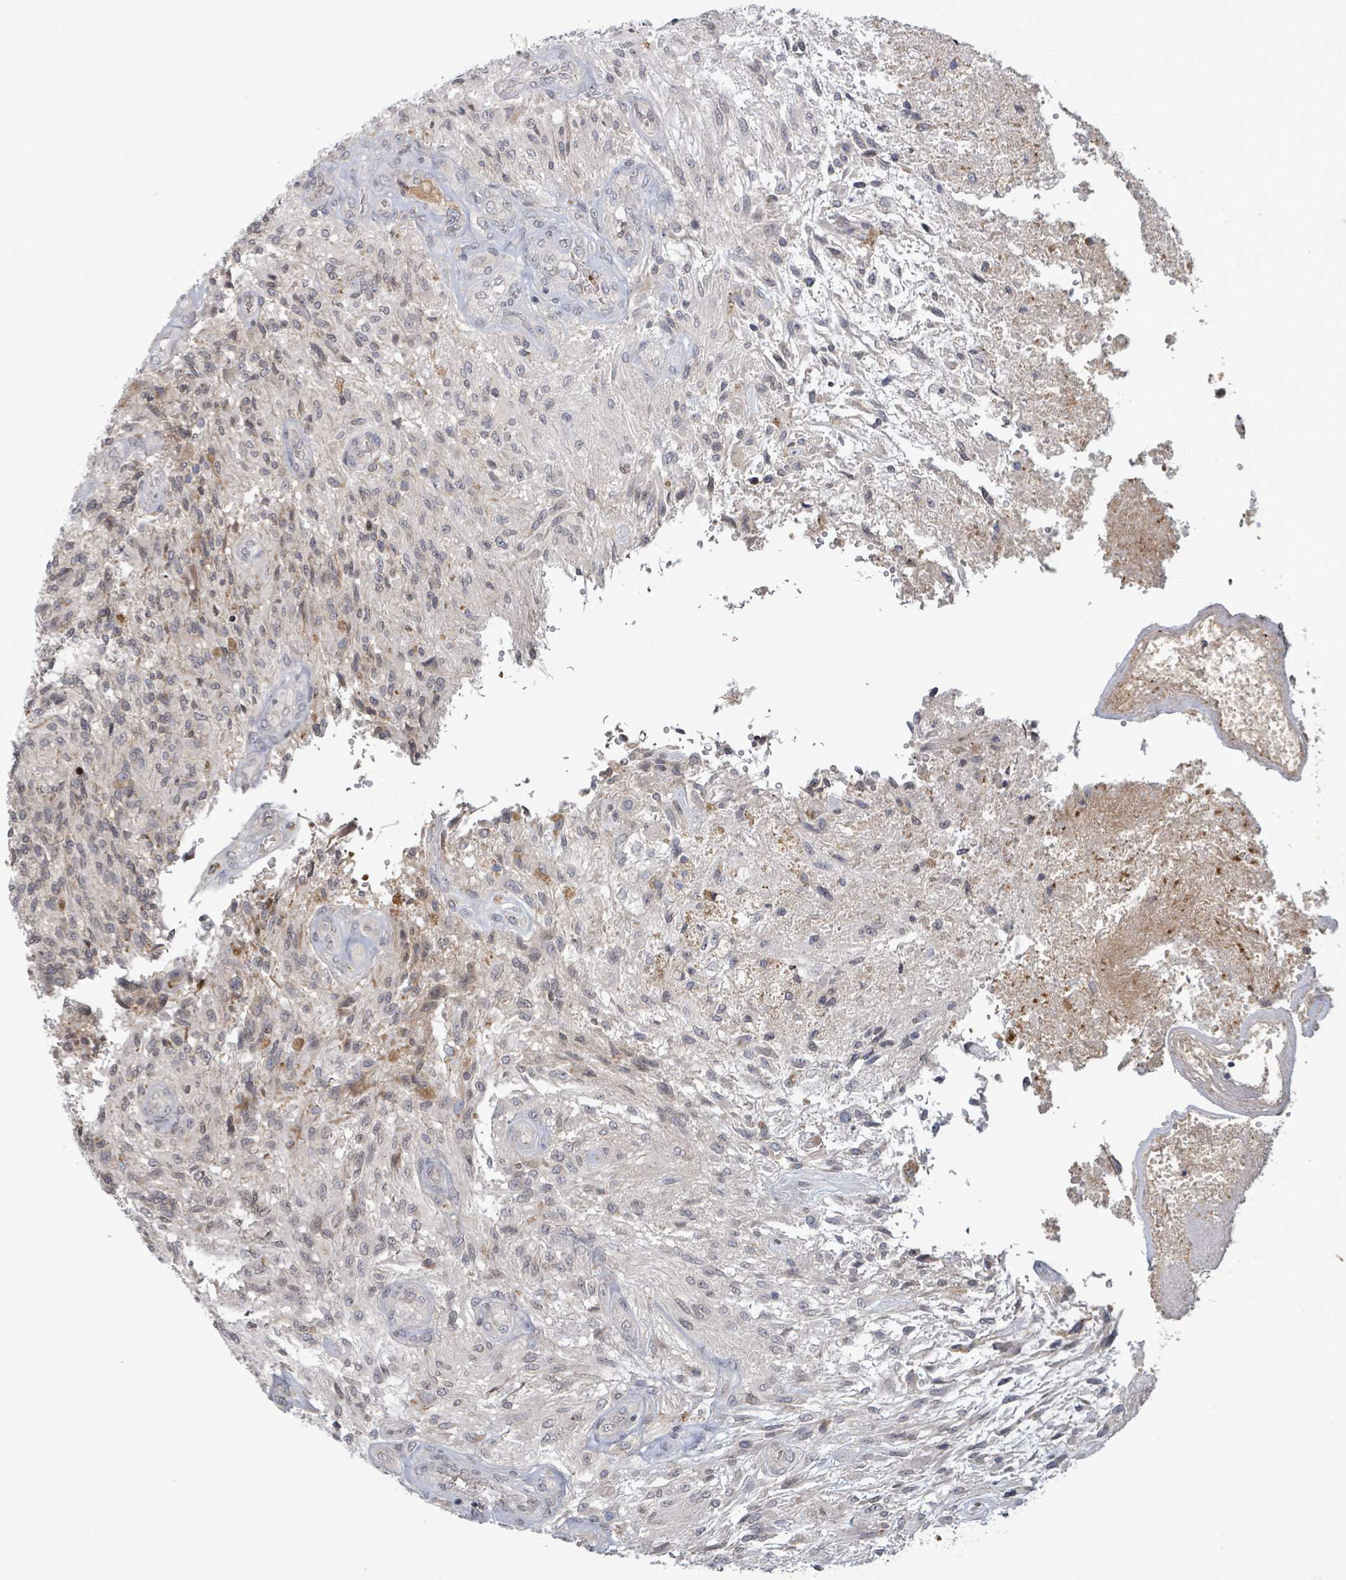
{"staining": {"intensity": "negative", "quantity": "none", "location": "none"}, "tissue": "glioma", "cell_type": "Tumor cells", "image_type": "cancer", "snomed": [{"axis": "morphology", "description": "Glioma, malignant, High grade"}, {"axis": "topography", "description": "Brain"}], "caption": "An image of glioma stained for a protein reveals no brown staining in tumor cells.", "gene": "GRM8", "patient": {"sex": "male", "age": 56}}